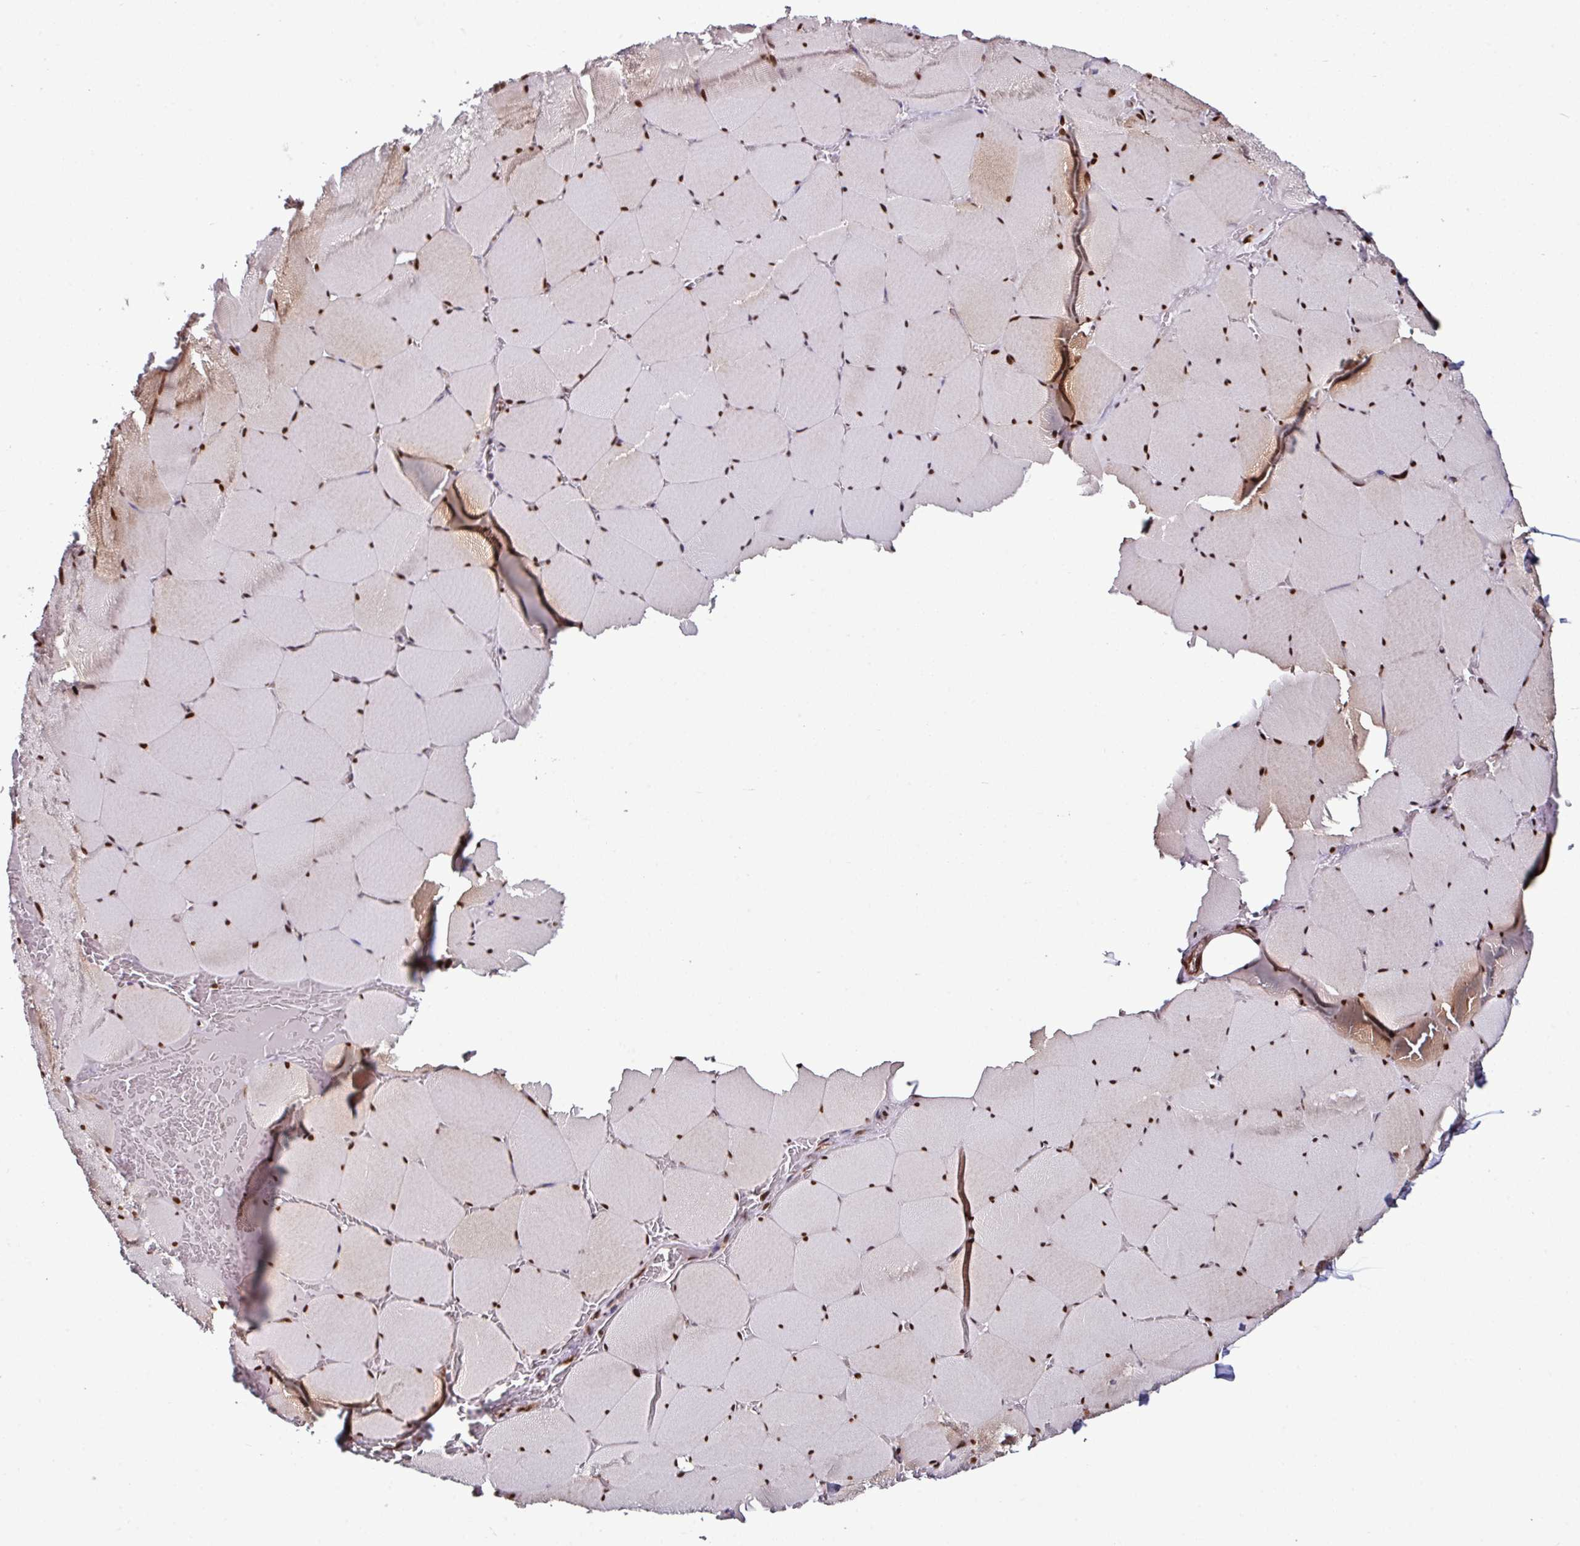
{"staining": {"intensity": "moderate", "quantity": "25%-75%", "location": "cytoplasmic/membranous,nuclear"}, "tissue": "skeletal muscle", "cell_type": "Myocytes", "image_type": "normal", "snomed": [{"axis": "morphology", "description": "Normal tissue, NOS"}, {"axis": "topography", "description": "Skeletal muscle"}, {"axis": "topography", "description": "Head-Neck"}], "caption": "The image shows staining of benign skeletal muscle, revealing moderate cytoplasmic/membranous,nuclear protein positivity (brown color) within myocytes. The protein is shown in brown color, while the nuclei are stained blue.", "gene": "MORF4L2", "patient": {"sex": "male", "age": 66}}